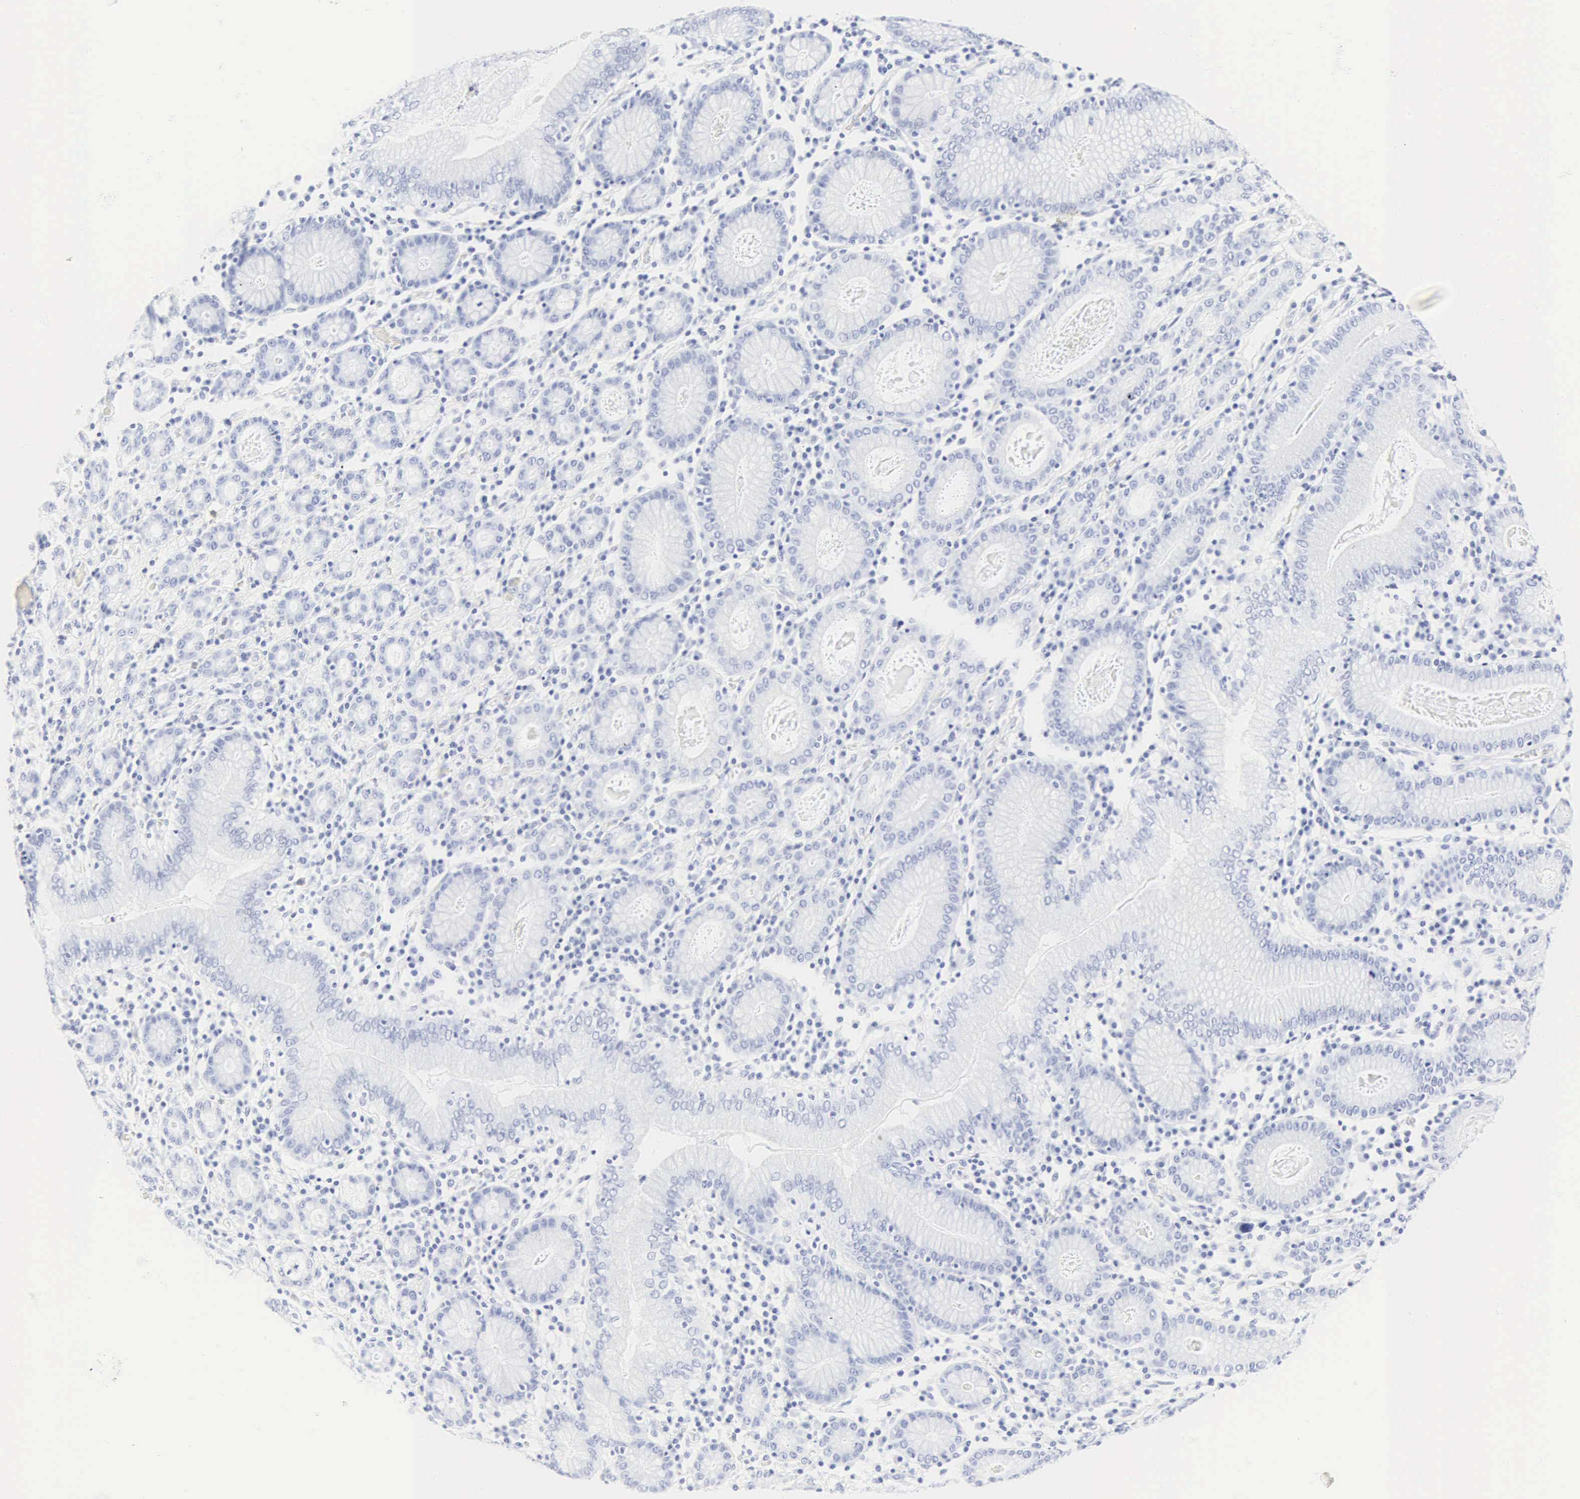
{"staining": {"intensity": "negative", "quantity": "none", "location": "none"}, "tissue": "stomach cancer", "cell_type": "Tumor cells", "image_type": "cancer", "snomed": [{"axis": "morphology", "description": "Adenocarcinoma, NOS"}, {"axis": "topography", "description": "Stomach, lower"}], "caption": "Immunohistochemistry (IHC) histopathology image of human stomach adenocarcinoma stained for a protein (brown), which demonstrates no staining in tumor cells.", "gene": "CGB3", "patient": {"sex": "male", "age": 88}}